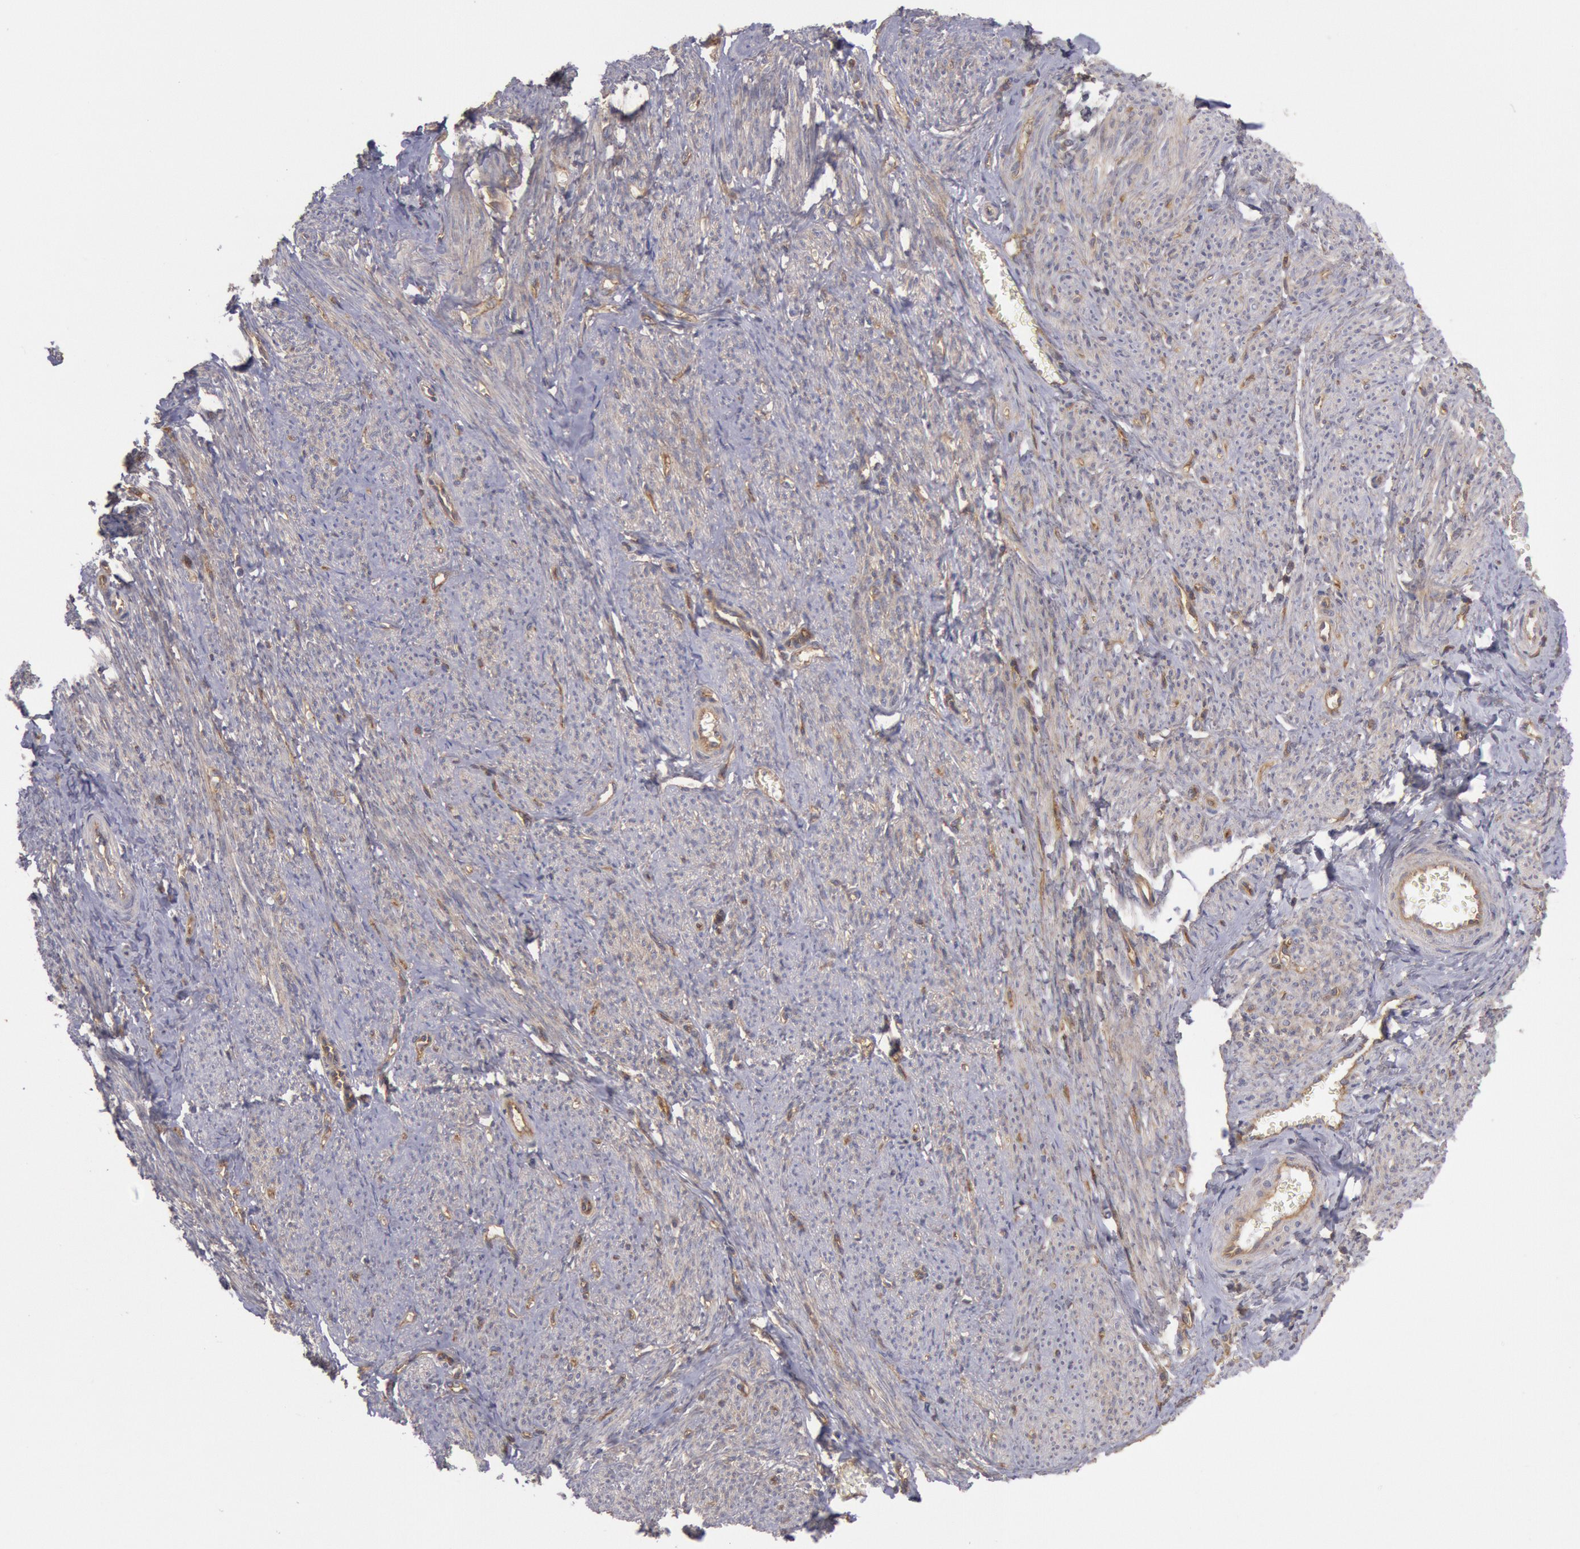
{"staining": {"intensity": "weak", "quantity": "25%-75%", "location": "cytoplasmic/membranous"}, "tissue": "smooth muscle", "cell_type": "Smooth muscle cells", "image_type": "normal", "snomed": [{"axis": "morphology", "description": "Normal tissue, NOS"}, {"axis": "topography", "description": "Smooth muscle"}, {"axis": "topography", "description": "Cervix"}], "caption": "IHC of unremarkable human smooth muscle reveals low levels of weak cytoplasmic/membranous staining in about 25%-75% of smooth muscle cells. (IHC, brightfield microscopy, high magnification).", "gene": "STX4", "patient": {"sex": "female", "age": 70}}